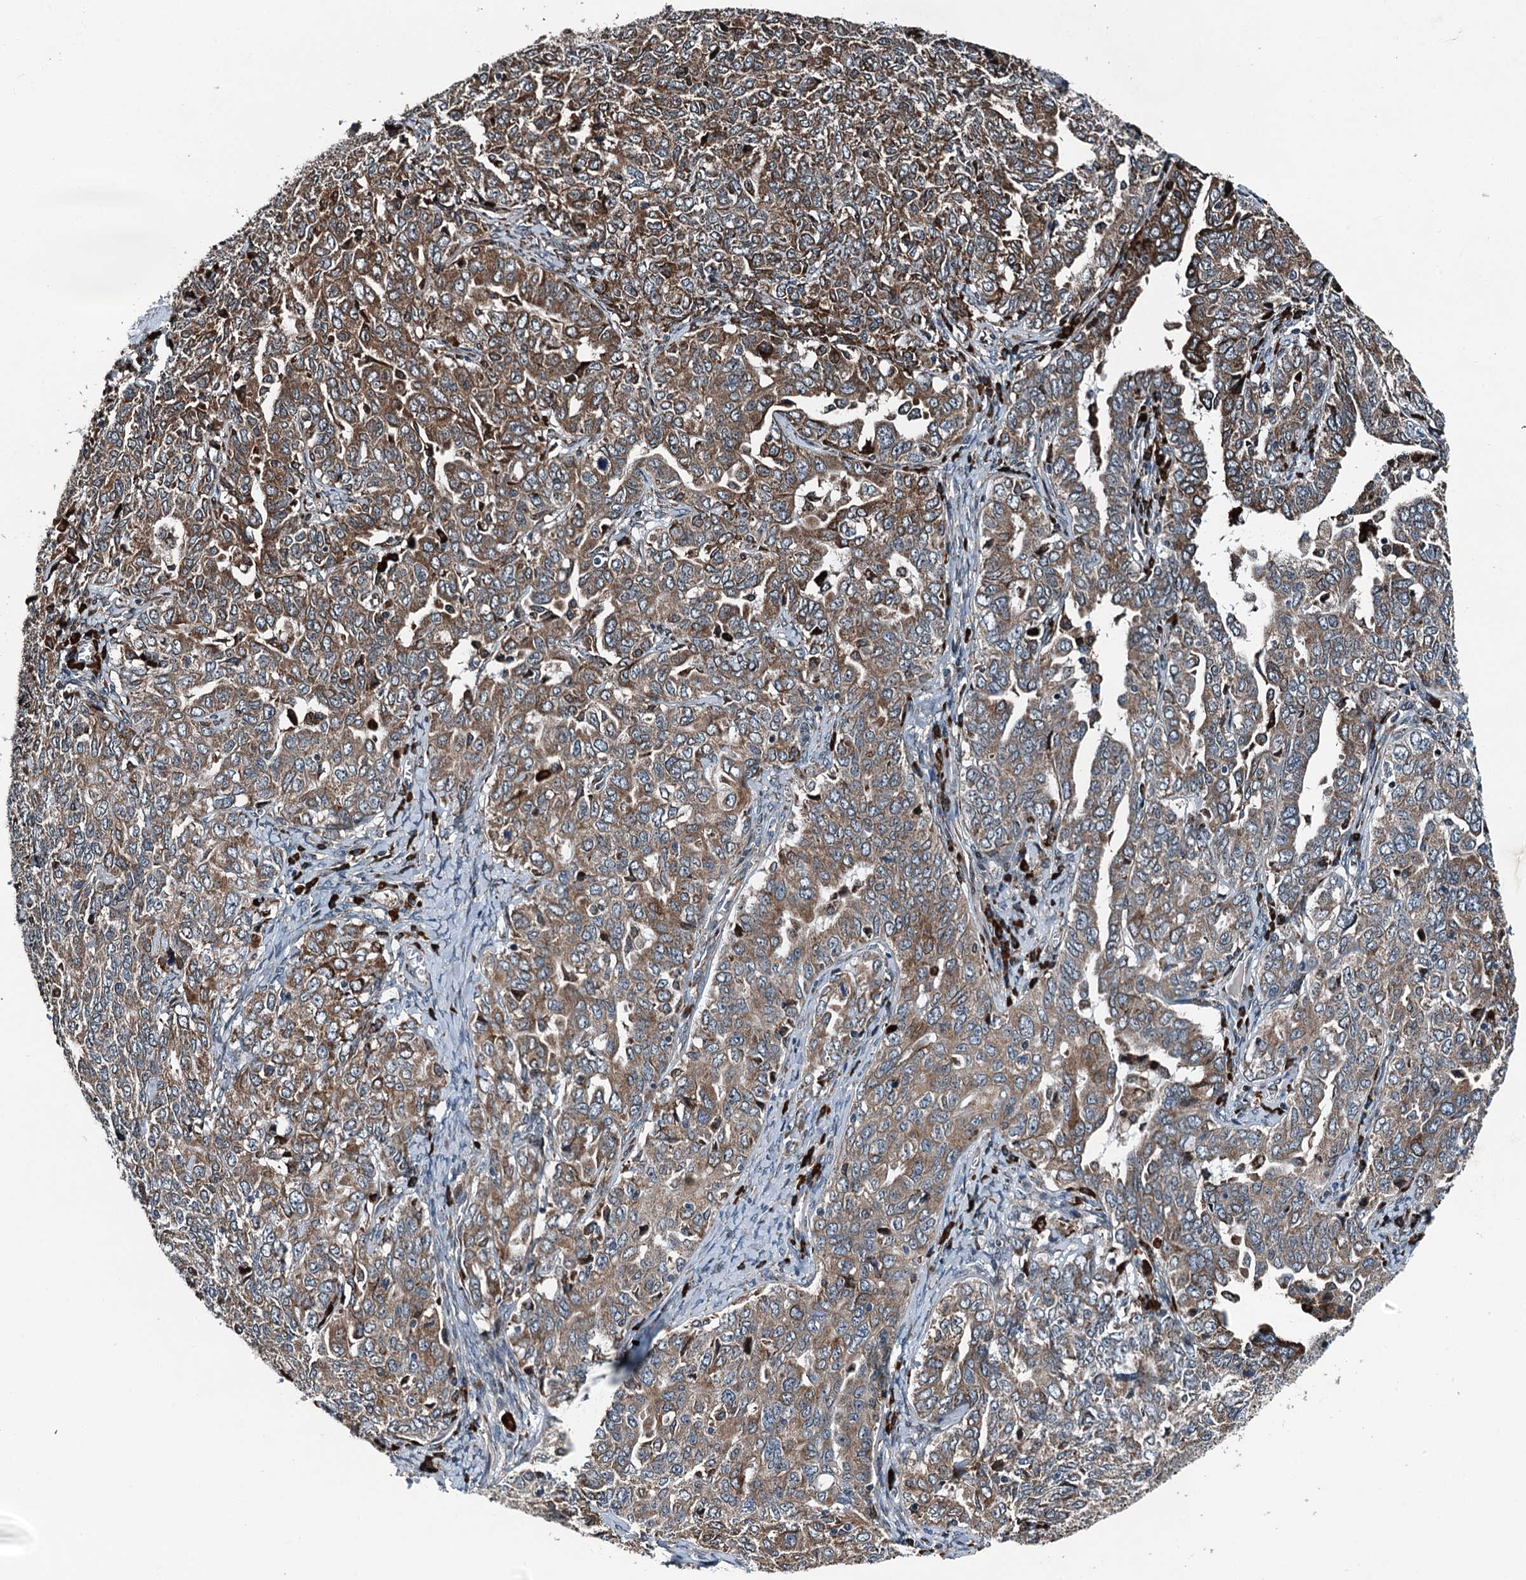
{"staining": {"intensity": "strong", "quantity": "25%-75%", "location": "cytoplasmic/membranous"}, "tissue": "ovarian cancer", "cell_type": "Tumor cells", "image_type": "cancer", "snomed": [{"axis": "morphology", "description": "Carcinoma, endometroid"}, {"axis": "topography", "description": "Ovary"}], "caption": "Protein staining displays strong cytoplasmic/membranous positivity in approximately 25%-75% of tumor cells in ovarian cancer.", "gene": "TAMALIN", "patient": {"sex": "female", "age": 62}}